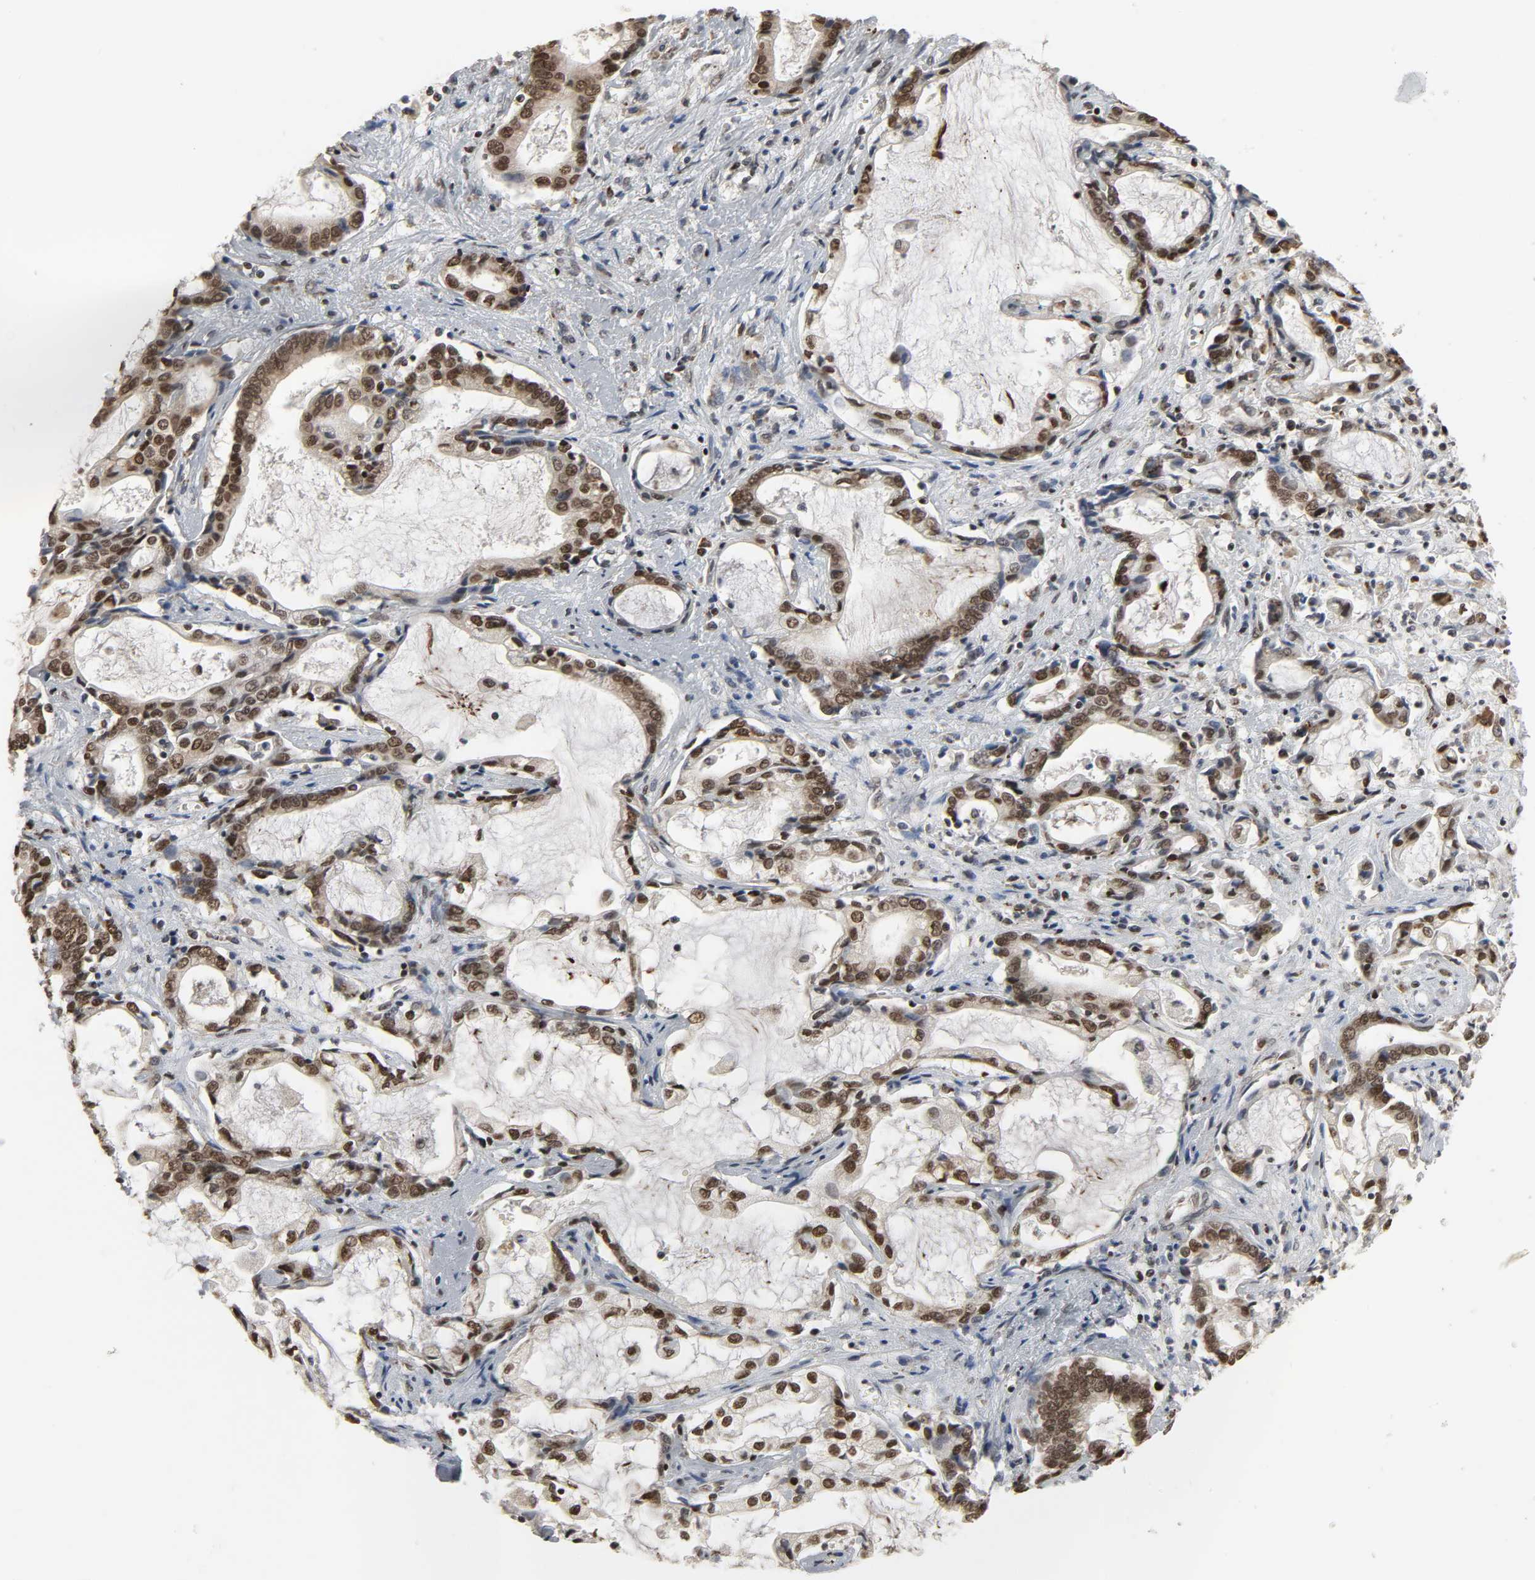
{"staining": {"intensity": "moderate", "quantity": ">75%", "location": "nuclear"}, "tissue": "liver cancer", "cell_type": "Tumor cells", "image_type": "cancer", "snomed": [{"axis": "morphology", "description": "Cholangiocarcinoma"}, {"axis": "topography", "description": "Liver"}], "caption": "Approximately >75% of tumor cells in cholangiocarcinoma (liver) display moderate nuclear protein expression as visualized by brown immunohistochemical staining.", "gene": "DAZAP1", "patient": {"sex": "male", "age": 57}}